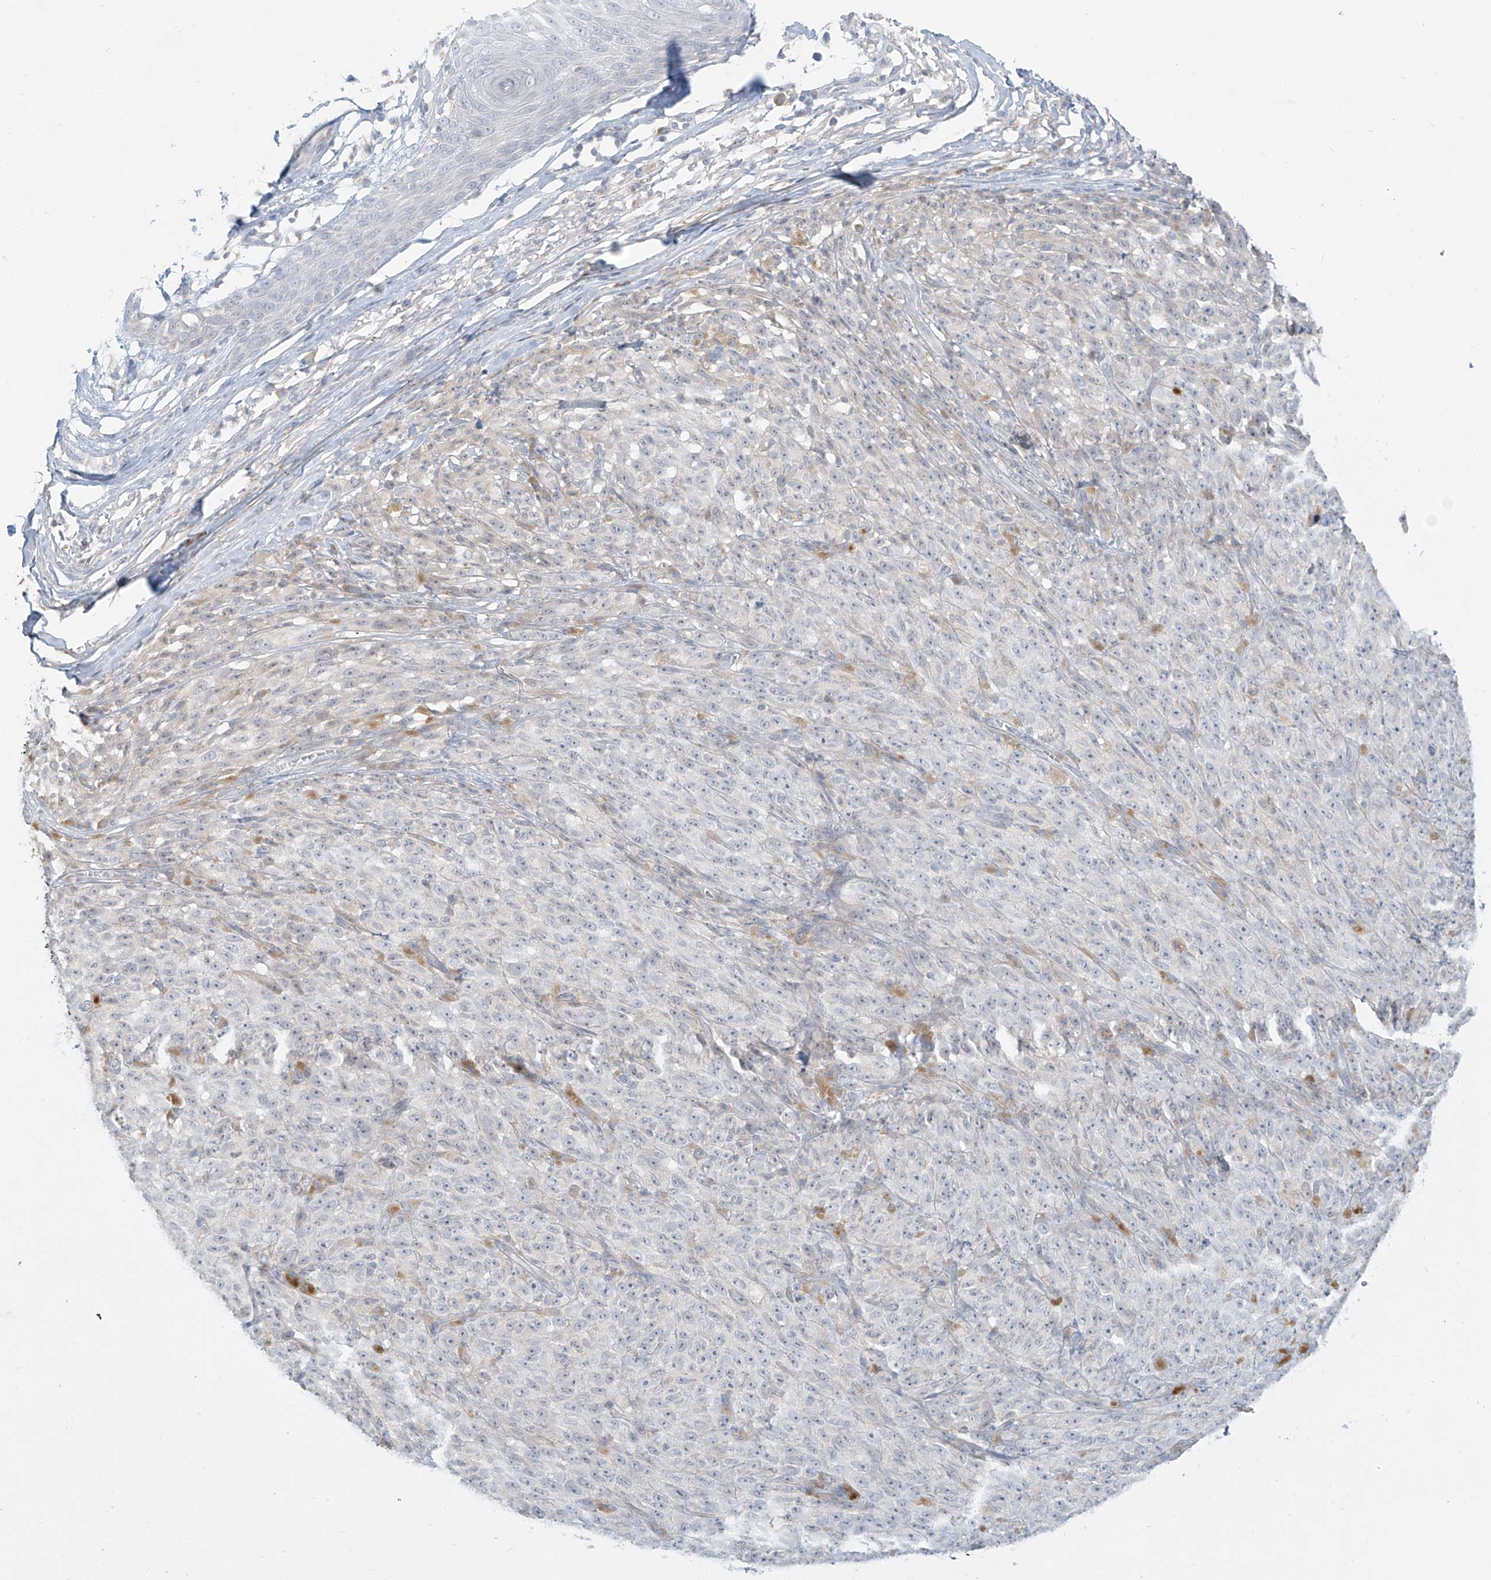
{"staining": {"intensity": "negative", "quantity": "none", "location": "none"}, "tissue": "melanoma", "cell_type": "Tumor cells", "image_type": "cancer", "snomed": [{"axis": "morphology", "description": "Malignant melanoma, NOS"}, {"axis": "topography", "description": "Skin"}], "caption": "High power microscopy micrograph of an IHC histopathology image of malignant melanoma, revealing no significant expression in tumor cells.", "gene": "C2orf42", "patient": {"sex": "female", "age": 82}}